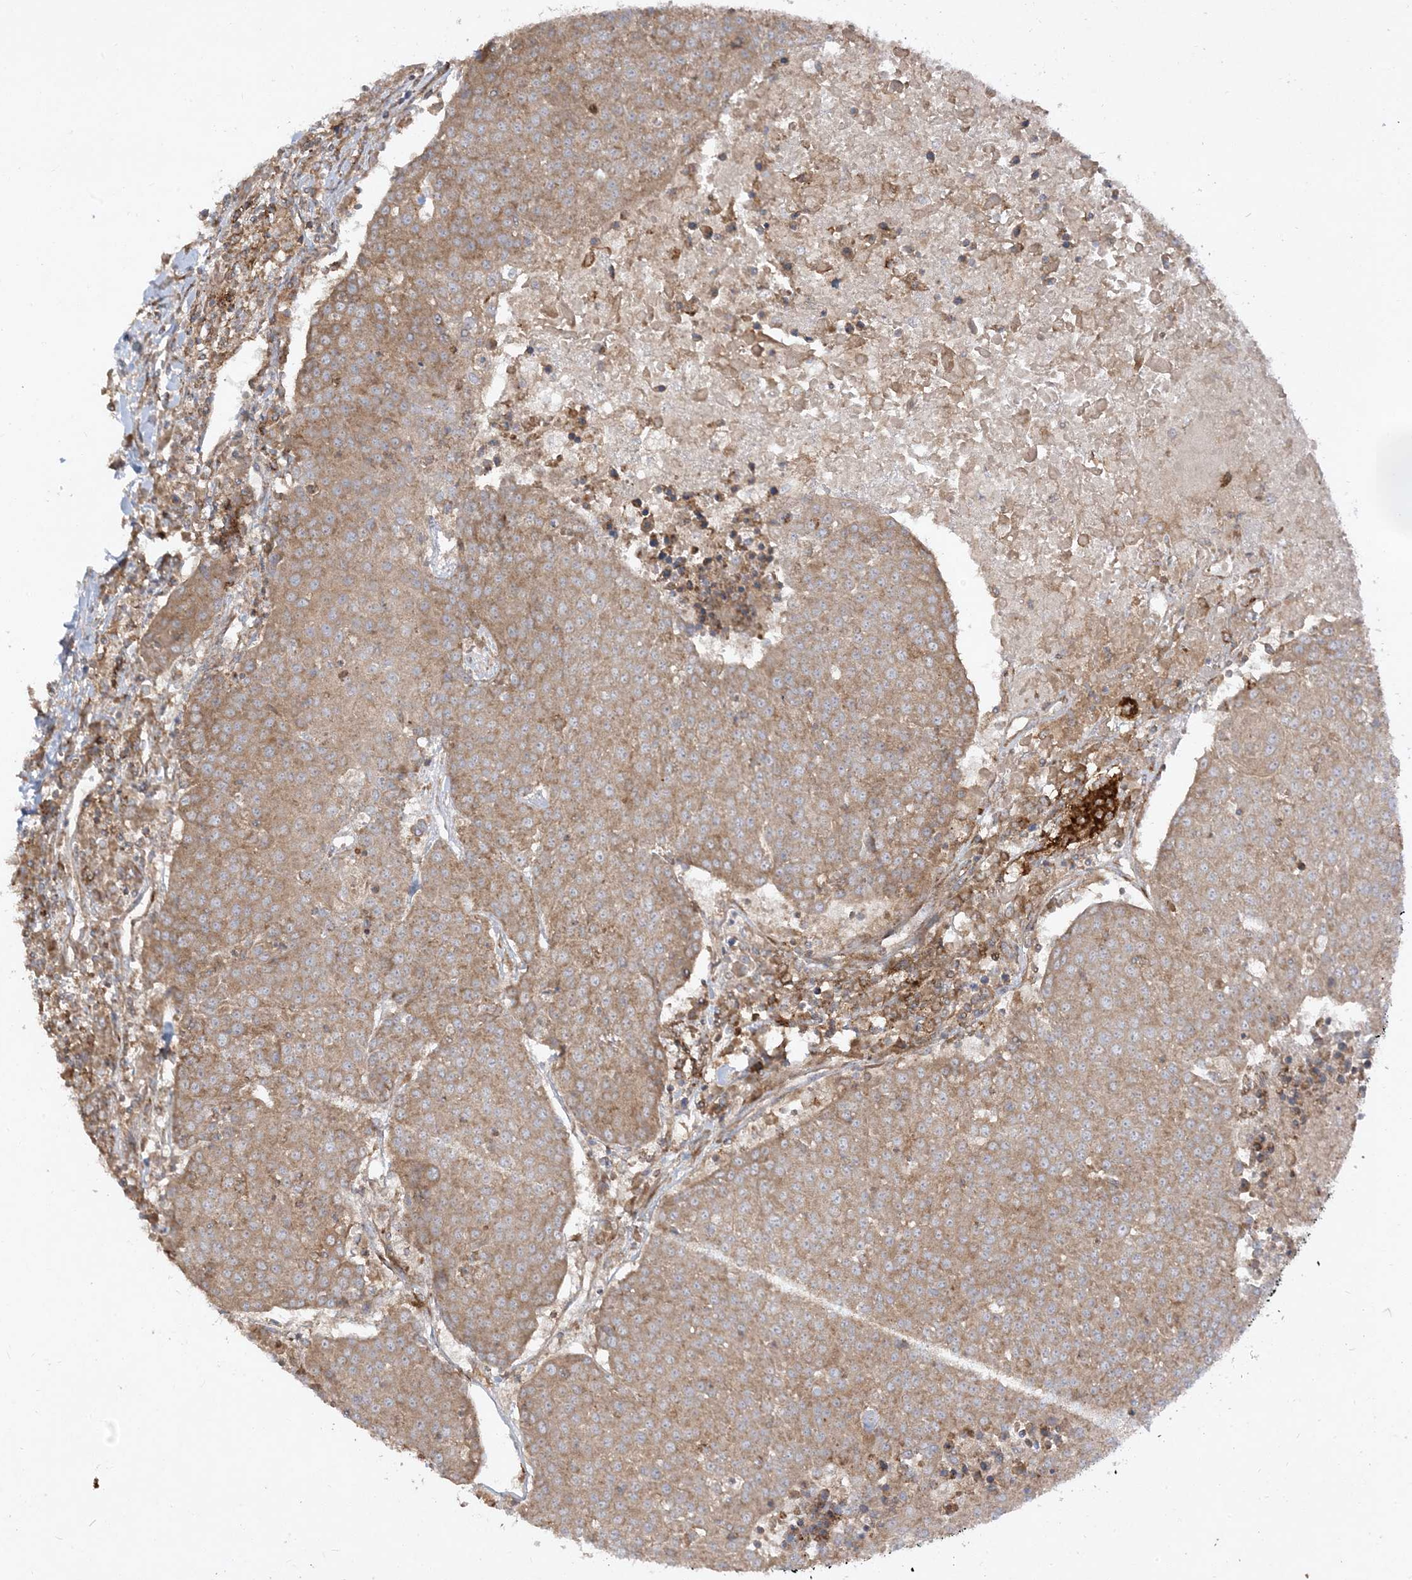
{"staining": {"intensity": "moderate", "quantity": ">75%", "location": "cytoplasmic/membranous"}, "tissue": "urothelial cancer", "cell_type": "Tumor cells", "image_type": "cancer", "snomed": [{"axis": "morphology", "description": "Urothelial carcinoma, High grade"}, {"axis": "topography", "description": "Urinary bladder"}], "caption": "A brown stain shows moderate cytoplasmic/membranous staining of a protein in urothelial carcinoma (high-grade) tumor cells. (brown staining indicates protein expression, while blue staining denotes nuclei).", "gene": "AARS2", "patient": {"sex": "female", "age": 85}}